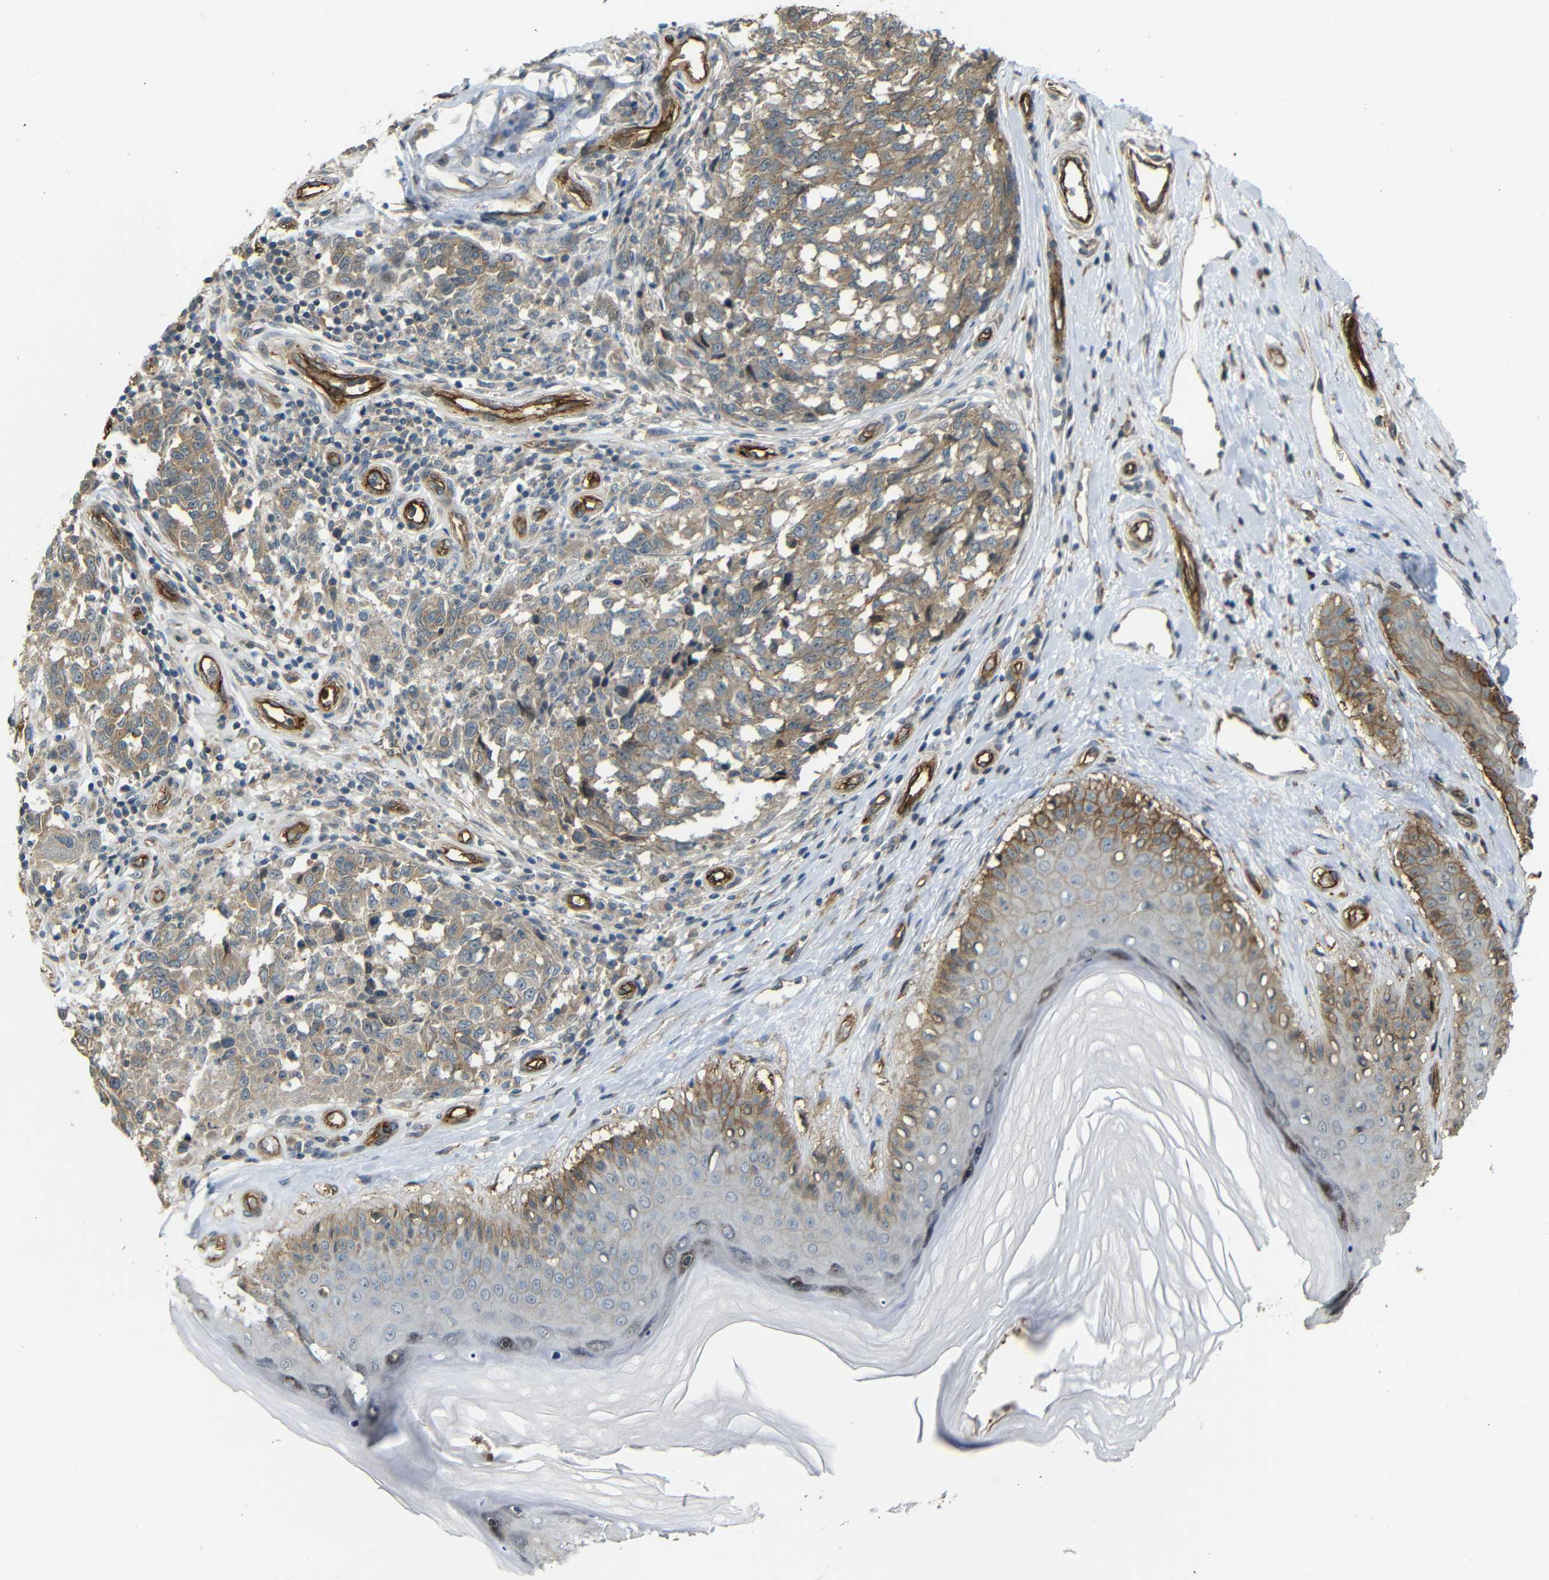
{"staining": {"intensity": "weak", "quantity": ">75%", "location": "cytoplasmic/membranous"}, "tissue": "melanoma", "cell_type": "Tumor cells", "image_type": "cancer", "snomed": [{"axis": "morphology", "description": "Malignant melanoma, NOS"}, {"axis": "topography", "description": "Skin"}], "caption": "Weak cytoplasmic/membranous positivity for a protein is seen in about >75% of tumor cells of melanoma using immunohistochemistry.", "gene": "RELL1", "patient": {"sex": "female", "age": 64}}